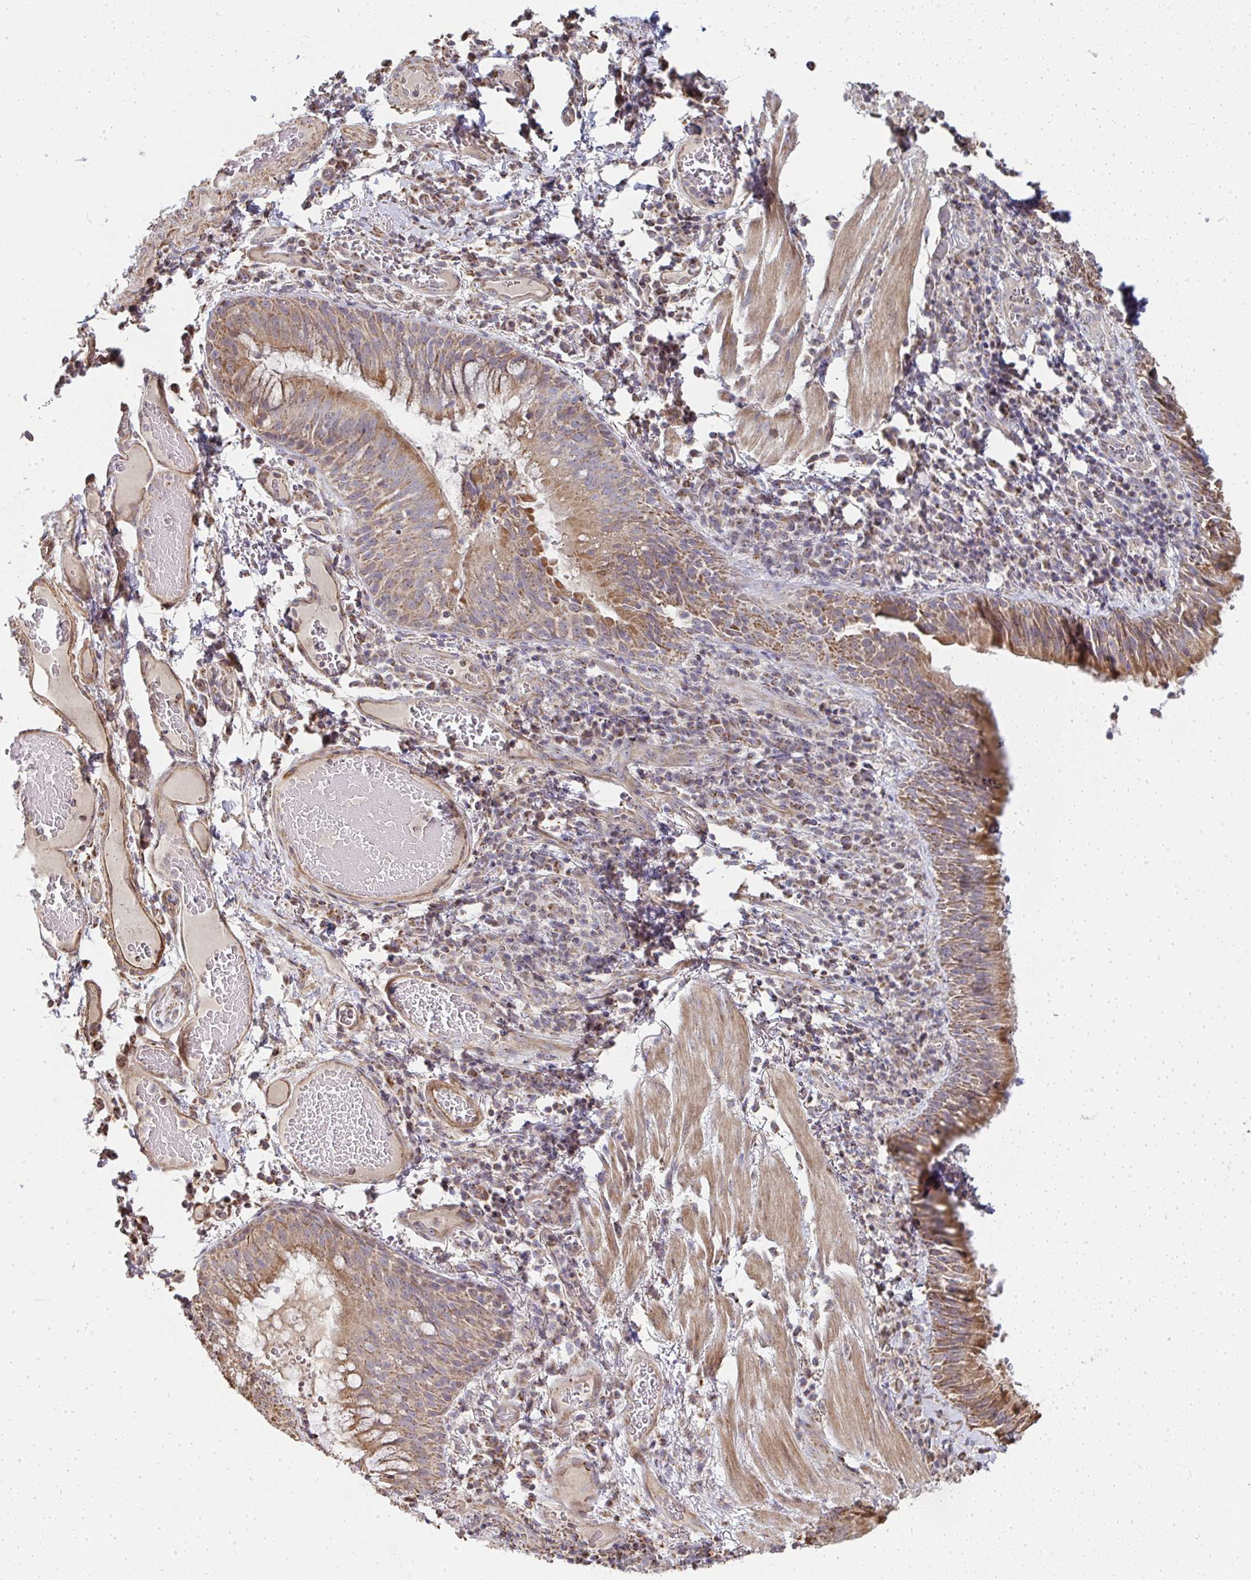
{"staining": {"intensity": "moderate", "quantity": ">75%", "location": "cytoplasmic/membranous"}, "tissue": "bronchus", "cell_type": "Respiratory epithelial cells", "image_type": "normal", "snomed": [{"axis": "morphology", "description": "Normal tissue, NOS"}, {"axis": "topography", "description": "Lymph node"}, {"axis": "topography", "description": "Bronchus"}], "caption": "Protein analysis of benign bronchus reveals moderate cytoplasmic/membranous positivity in about >75% of respiratory epithelial cells.", "gene": "AGTPBP1", "patient": {"sex": "male", "age": 56}}